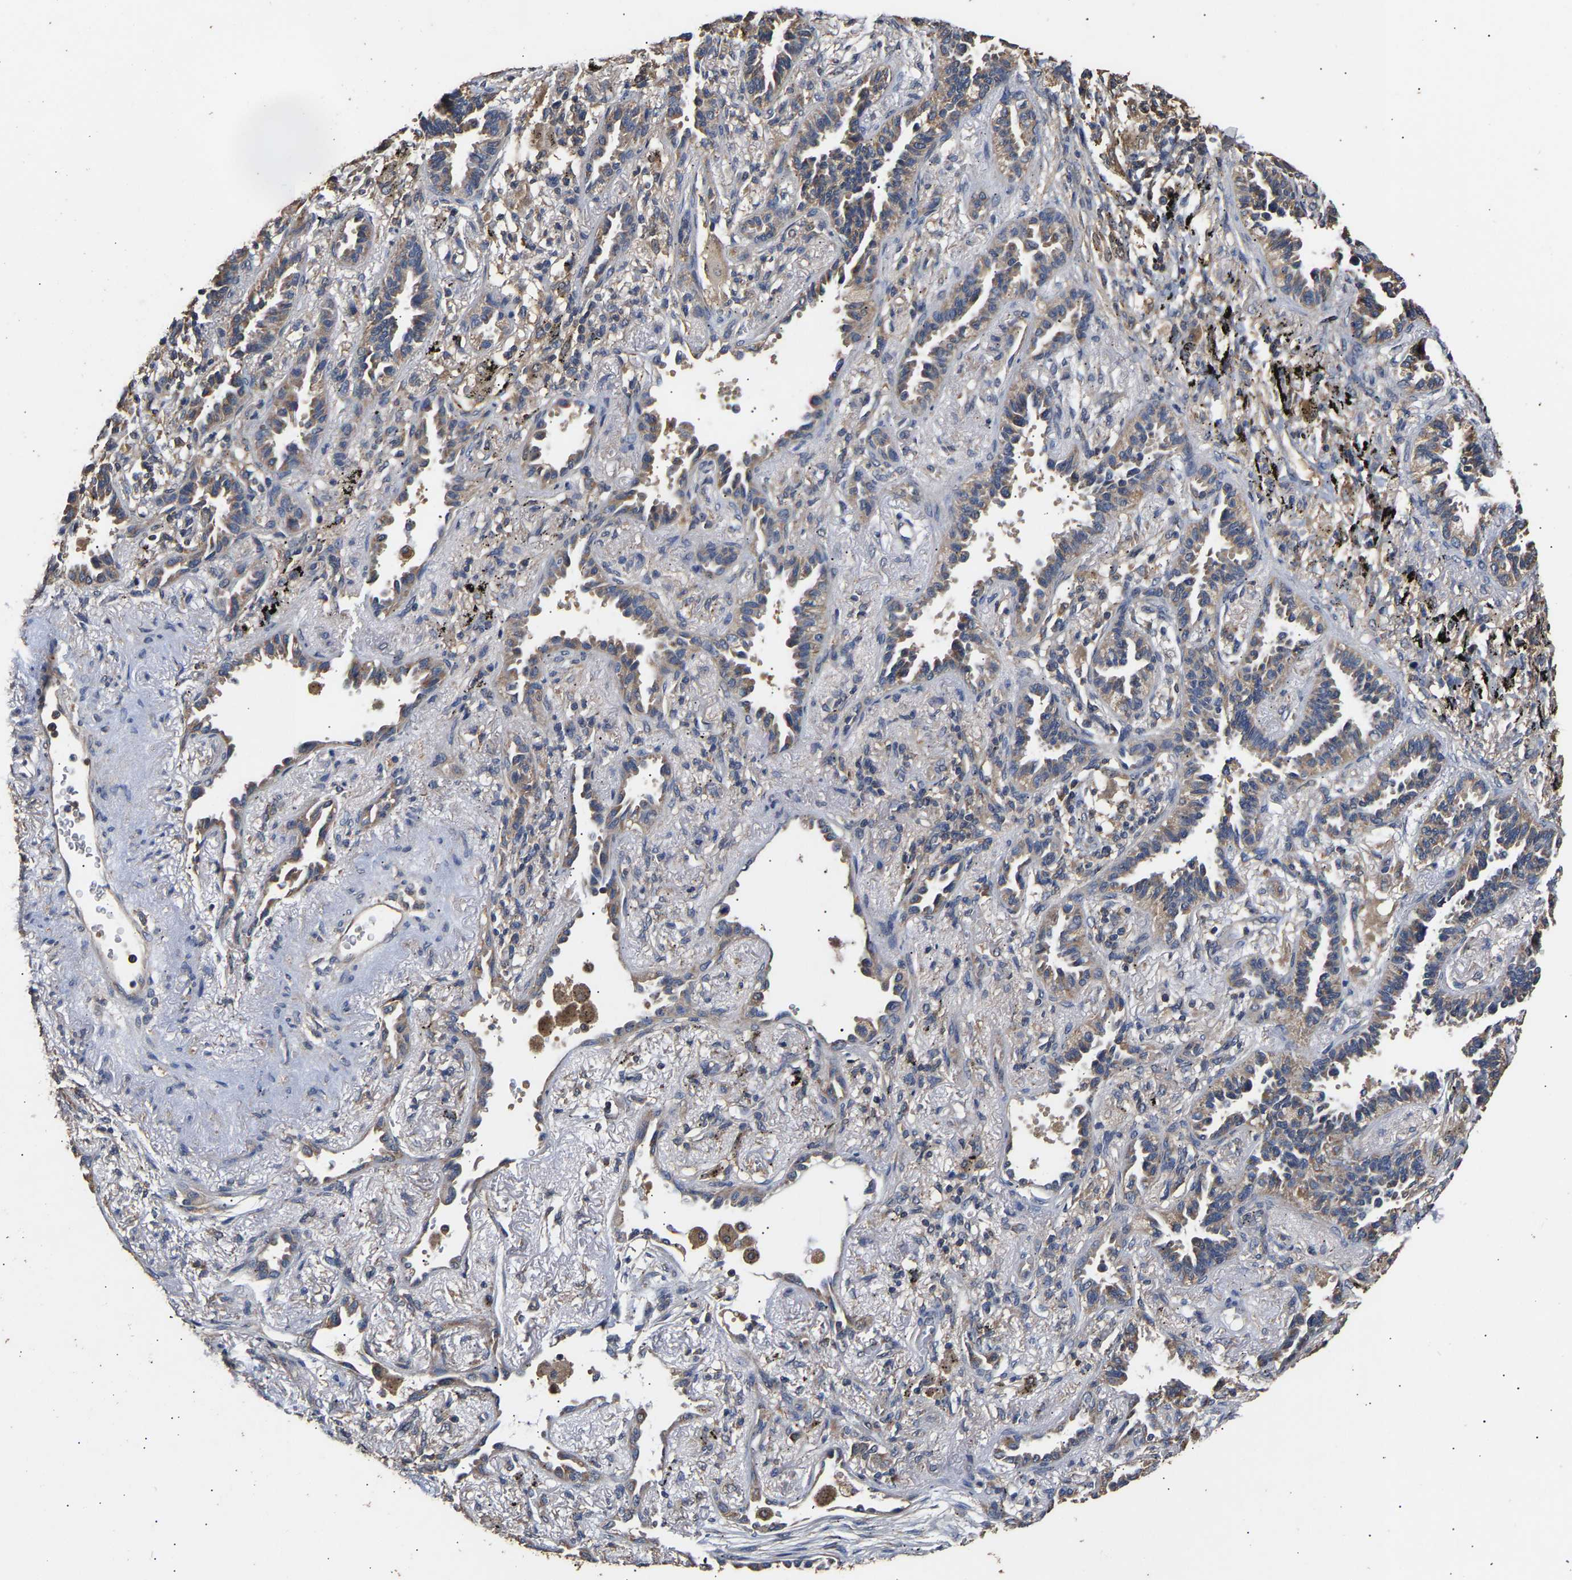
{"staining": {"intensity": "moderate", "quantity": ">75%", "location": "cytoplasmic/membranous"}, "tissue": "lung cancer", "cell_type": "Tumor cells", "image_type": "cancer", "snomed": [{"axis": "morphology", "description": "Adenocarcinoma, NOS"}, {"axis": "topography", "description": "Lung"}], "caption": "Moderate cytoplasmic/membranous protein staining is present in approximately >75% of tumor cells in lung adenocarcinoma.", "gene": "ZNF26", "patient": {"sex": "male", "age": 59}}